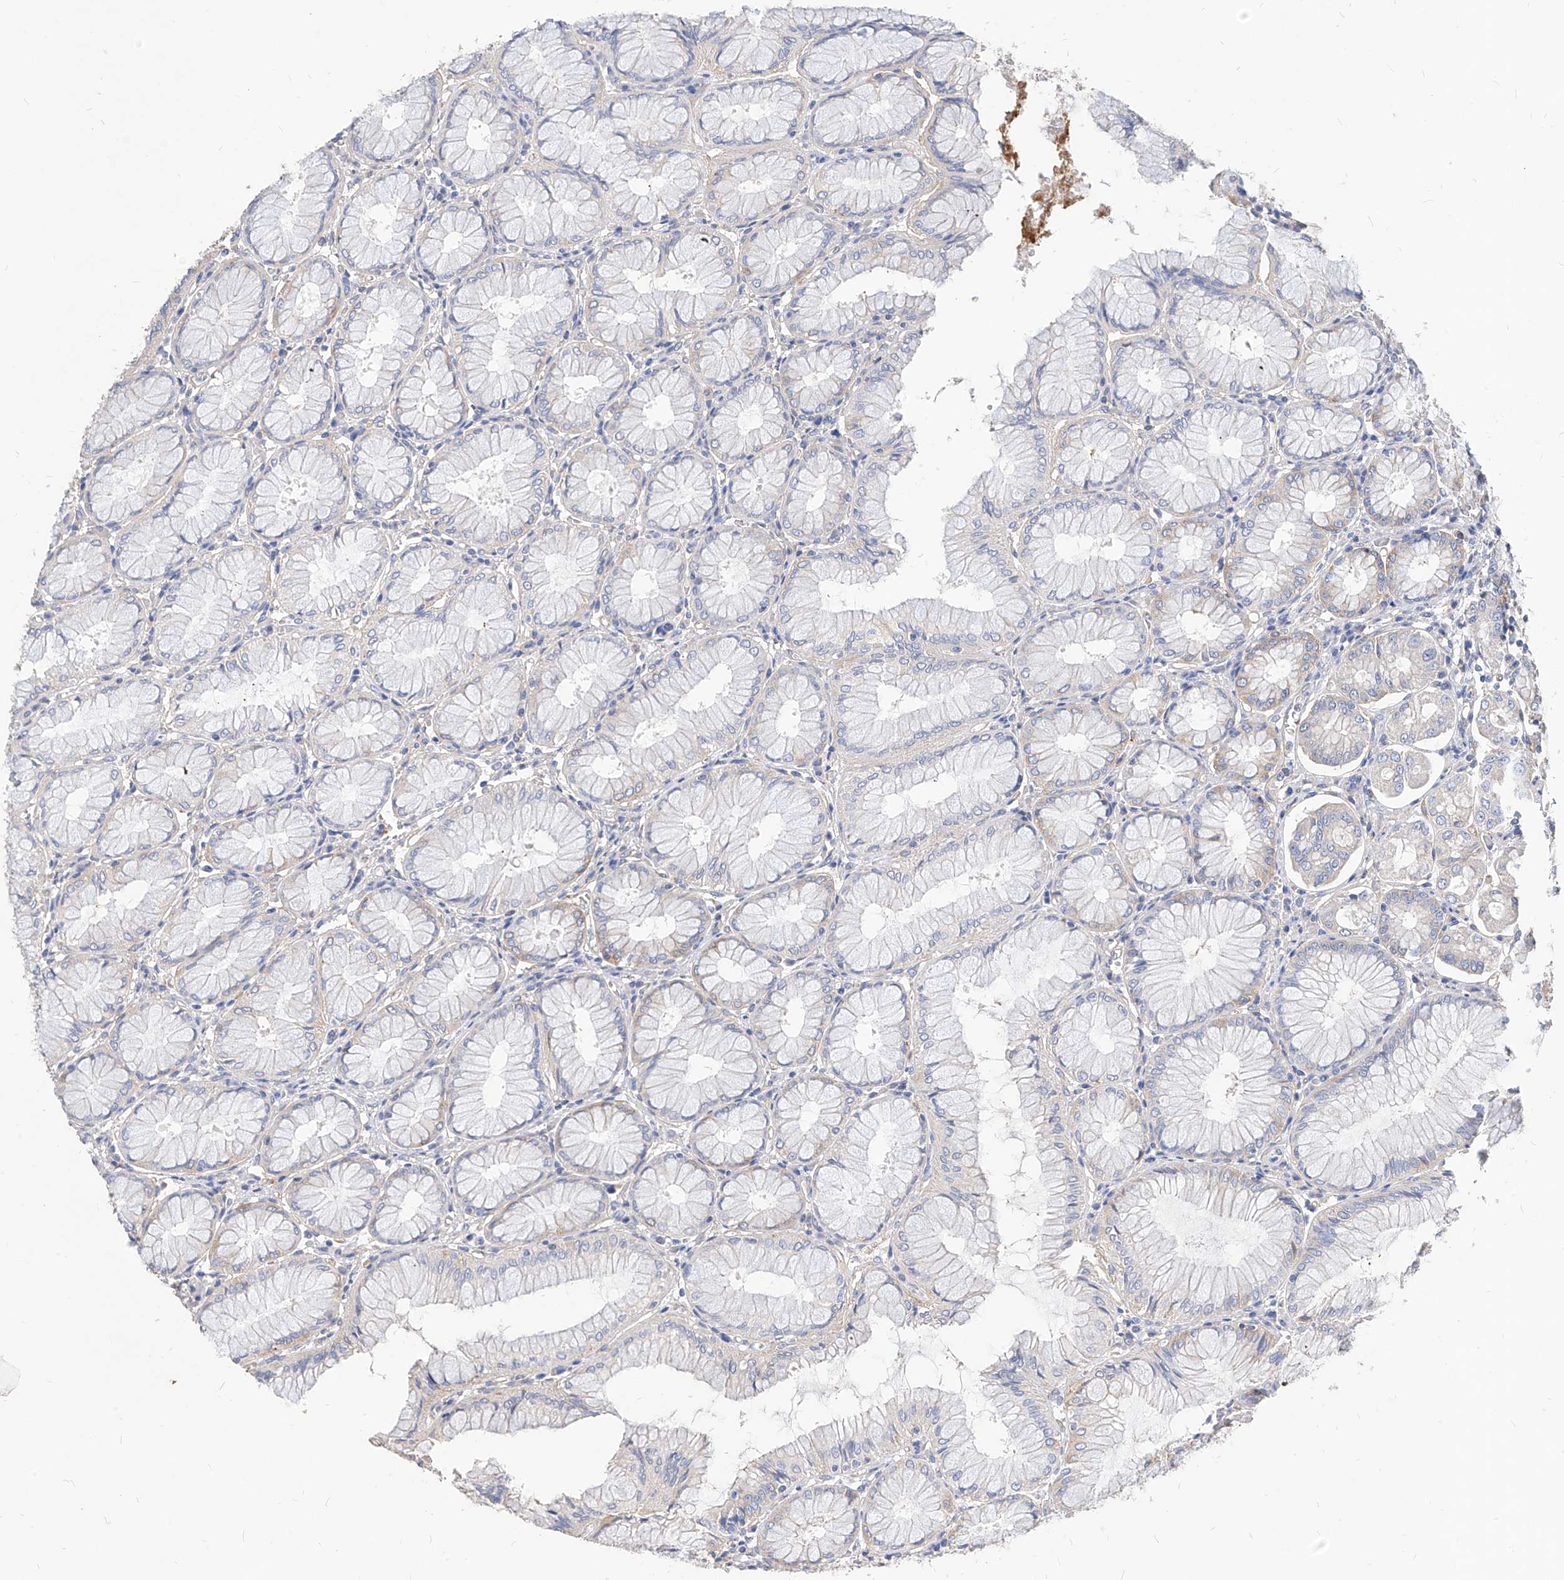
{"staining": {"intensity": "weak", "quantity": "<25%", "location": "cytoplasmic/membranous"}, "tissue": "stomach", "cell_type": "Glandular cells", "image_type": "normal", "snomed": [{"axis": "morphology", "description": "Normal tissue, NOS"}, {"axis": "topography", "description": "Stomach, lower"}], "caption": "This is an IHC histopathology image of unremarkable human stomach. There is no staining in glandular cells.", "gene": "SCGB2A1", "patient": {"sex": "female", "age": 56}}